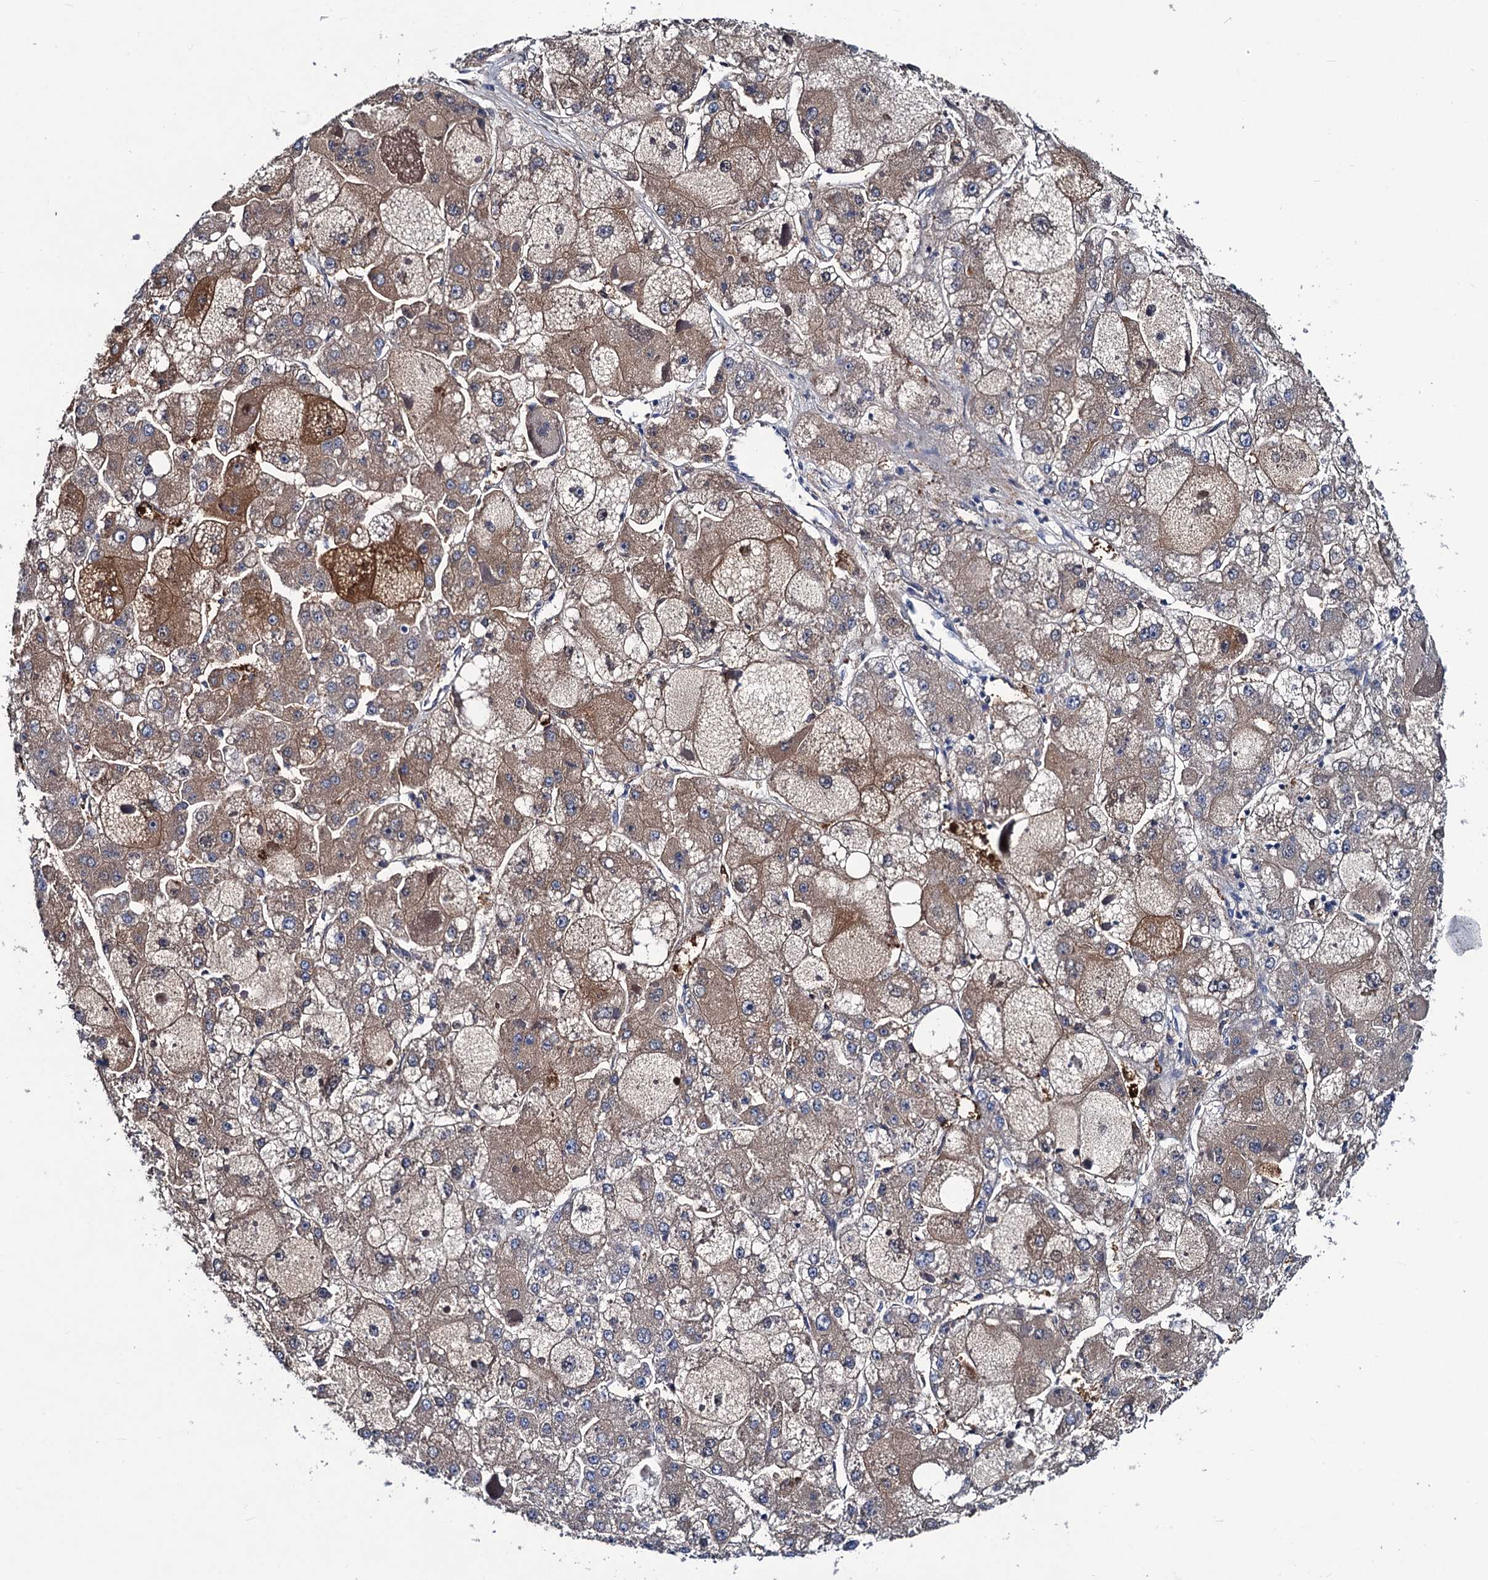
{"staining": {"intensity": "moderate", "quantity": "25%-75%", "location": "cytoplasmic/membranous"}, "tissue": "liver cancer", "cell_type": "Tumor cells", "image_type": "cancer", "snomed": [{"axis": "morphology", "description": "Carcinoma, Hepatocellular, NOS"}, {"axis": "topography", "description": "Liver"}], "caption": "Liver cancer (hepatocellular carcinoma) was stained to show a protein in brown. There is medium levels of moderate cytoplasmic/membranous positivity in approximately 25%-75% of tumor cells. The protein of interest is shown in brown color, while the nuclei are stained blue.", "gene": "RTKN2", "patient": {"sex": "female", "age": 73}}